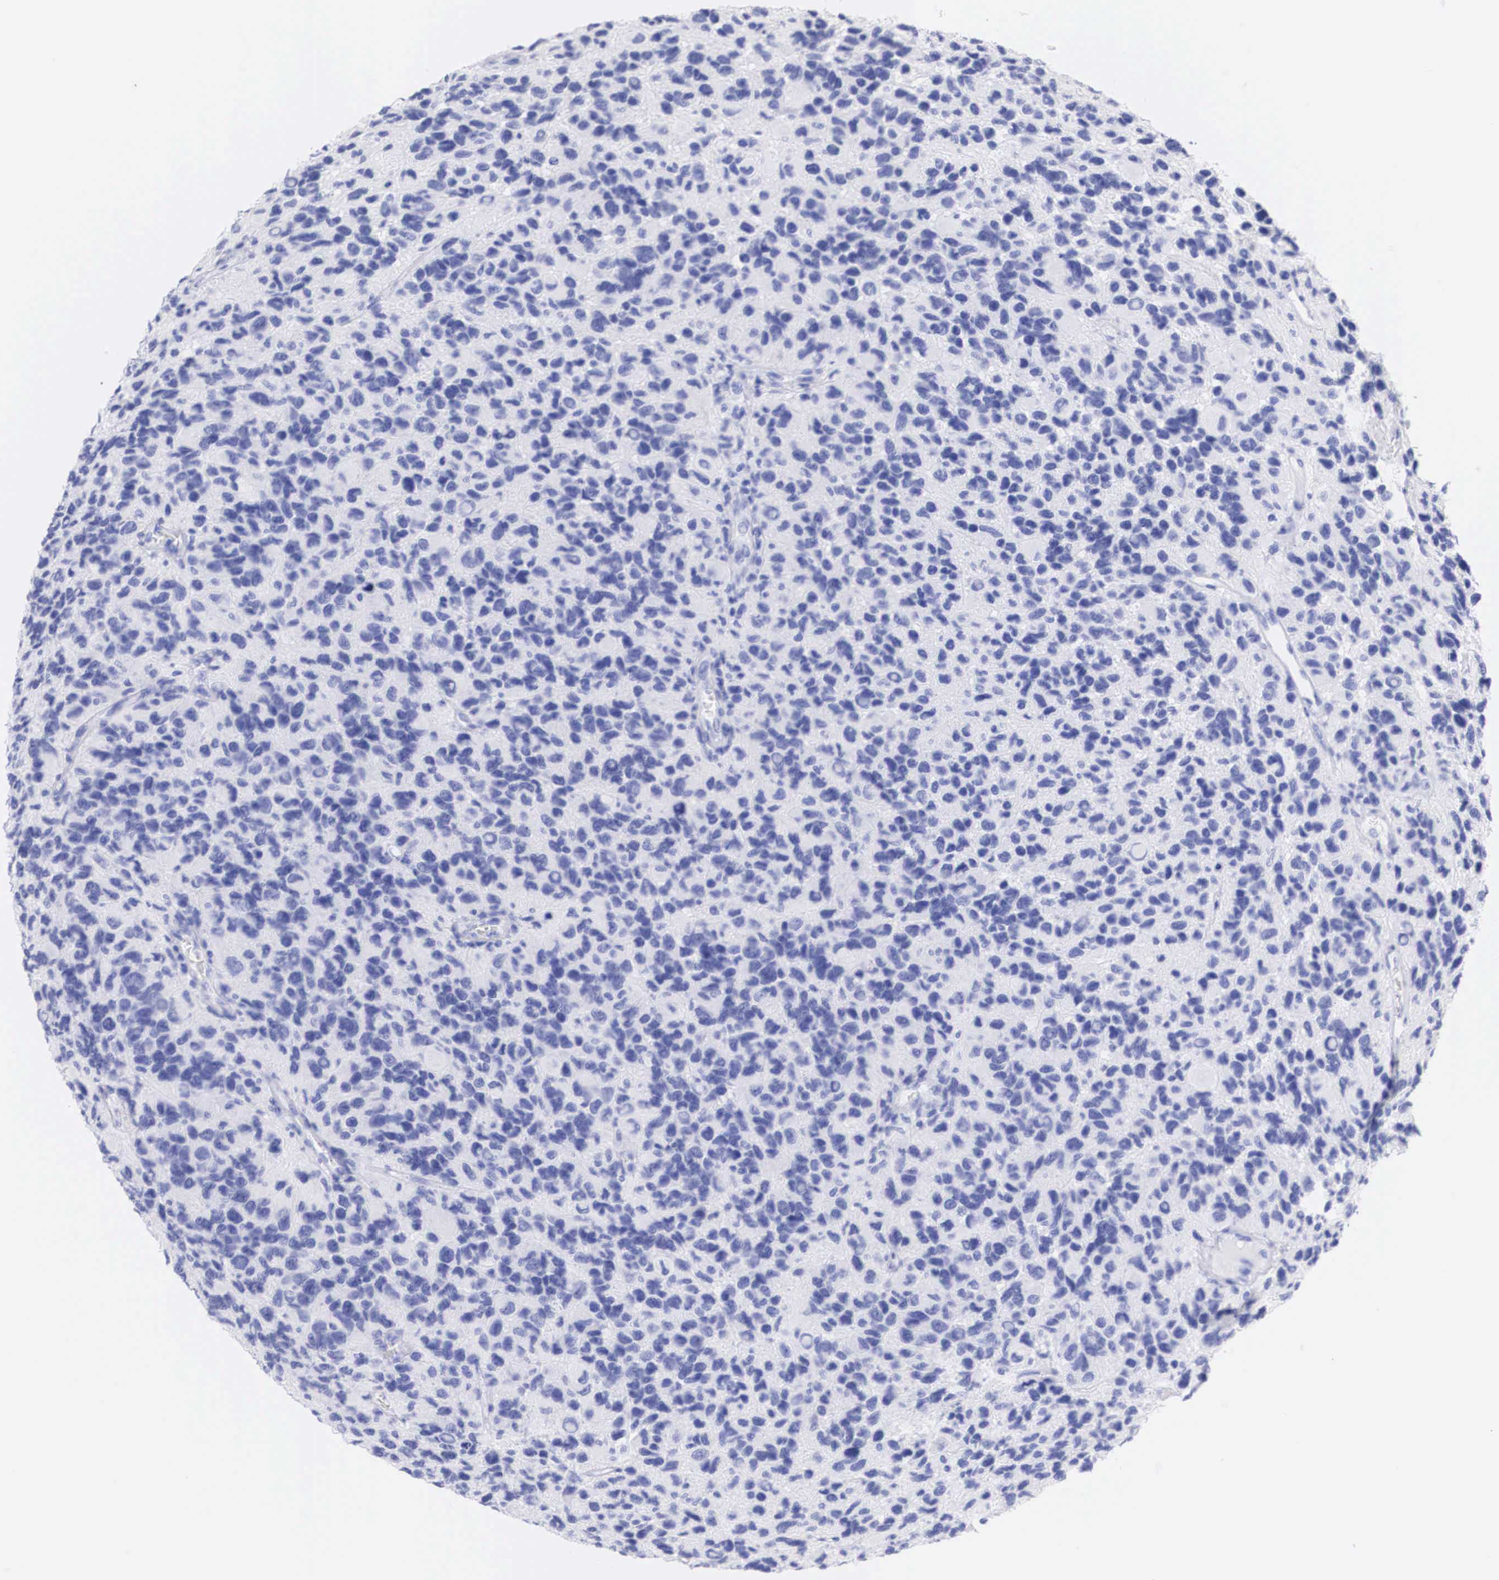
{"staining": {"intensity": "negative", "quantity": "none", "location": "none"}, "tissue": "glioma", "cell_type": "Tumor cells", "image_type": "cancer", "snomed": [{"axis": "morphology", "description": "Glioma, malignant, High grade"}, {"axis": "topography", "description": "Brain"}], "caption": "This micrograph is of malignant glioma (high-grade) stained with IHC to label a protein in brown with the nuclei are counter-stained blue. There is no staining in tumor cells. (Brightfield microscopy of DAB immunohistochemistry at high magnification).", "gene": "ERBB2", "patient": {"sex": "male", "age": 77}}